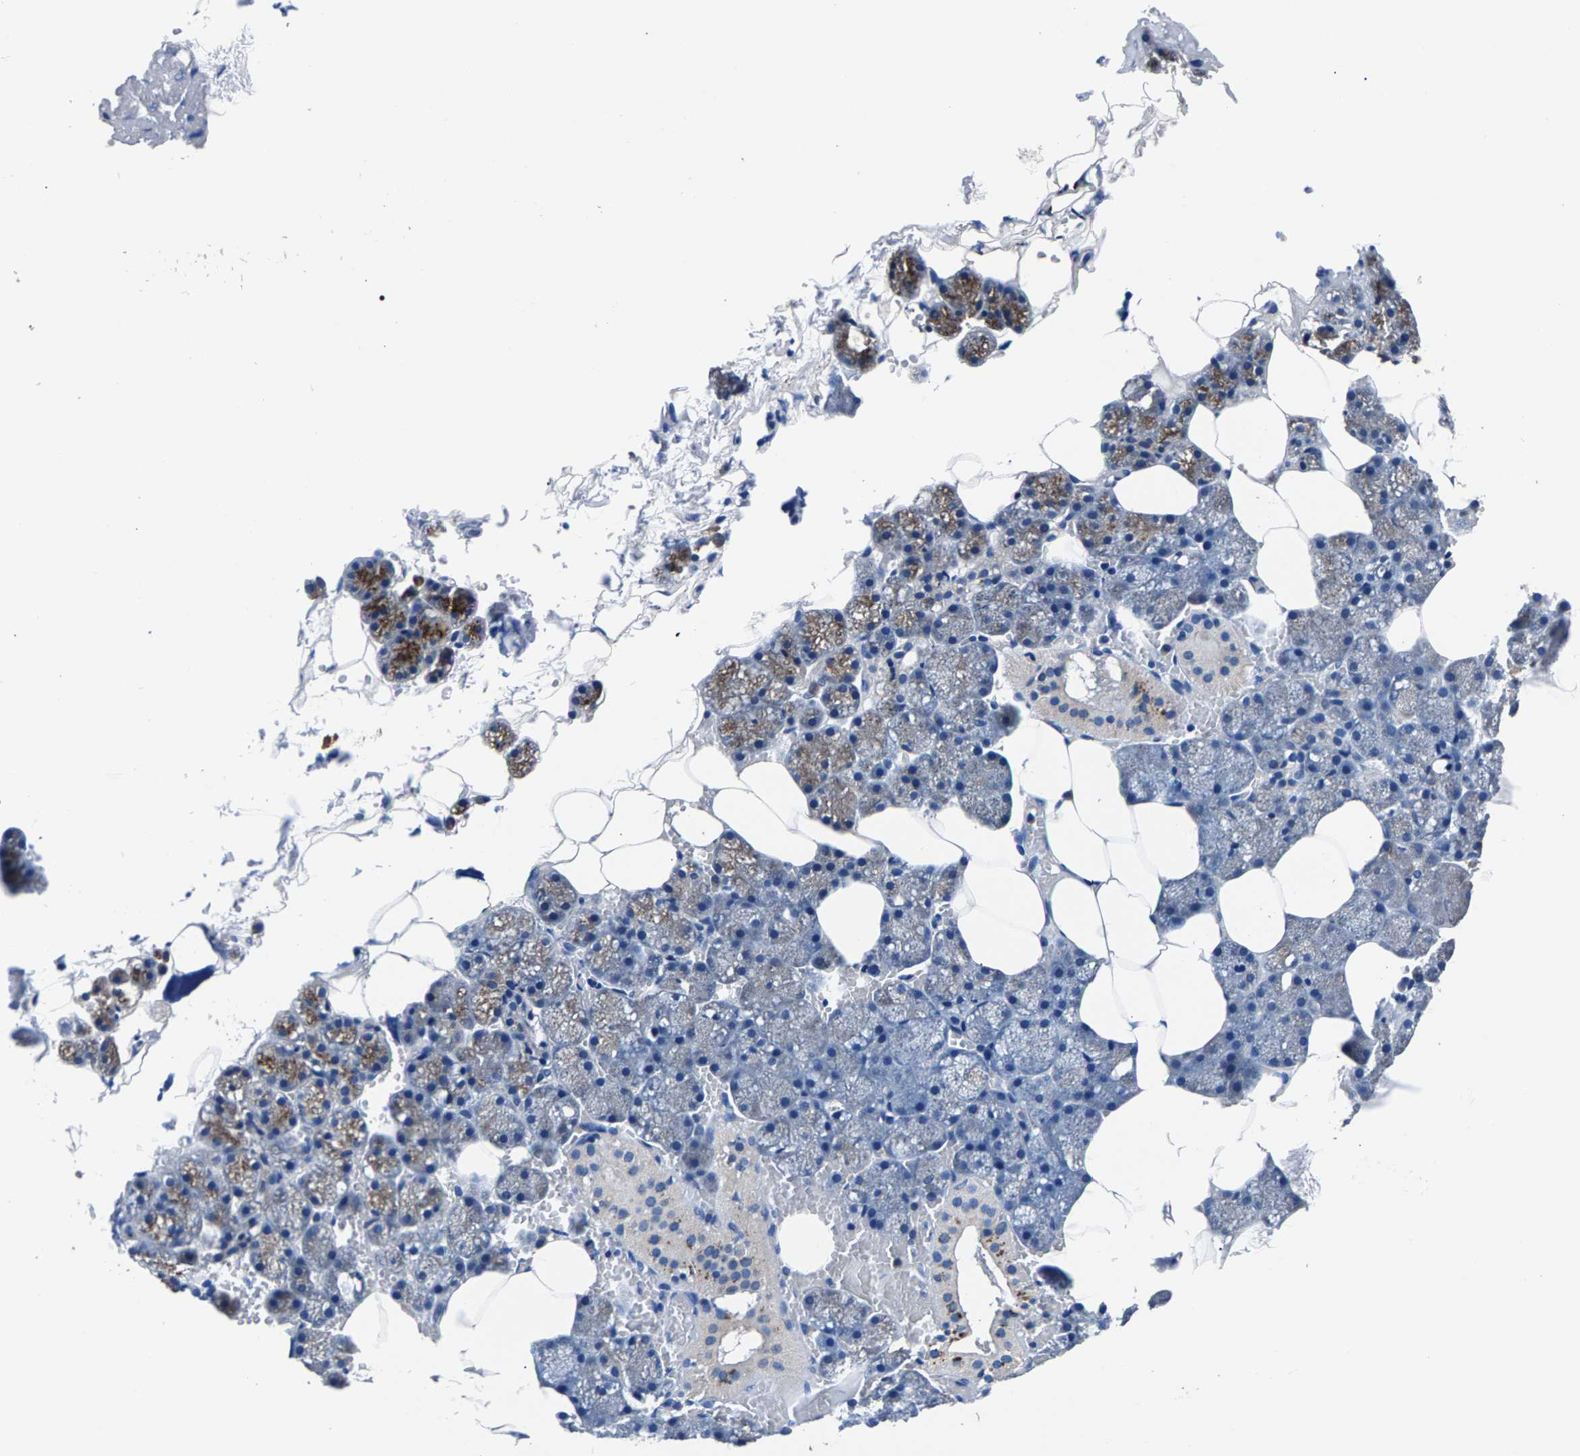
{"staining": {"intensity": "moderate", "quantity": "25%-75%", "location": "cytoplasmic/membranous"}, "tissue": "salivary gland", "cell_type": "Glandular cells", "image_type": "normal", "snomed": [{"axis": "morphology", "description": "Normal tissue, NOS"}, {"axis": "topography", "description": "Salivary gland"}], "caption": "High-magnification brightfield microscopy of benign salivary gland stained with DAB (3,3'-diaminobenzidine) (brown) and counterstained with hematoxylin (blue). glandular cells exhibit moderate cytoplasmic/membranous staining is identified in approximately25%-75% of cells. (DAB = brown stain, brightfield microscopy at high magnification).", "gene": "PHF24", "patient": {"sex": "male", "age": 62}}